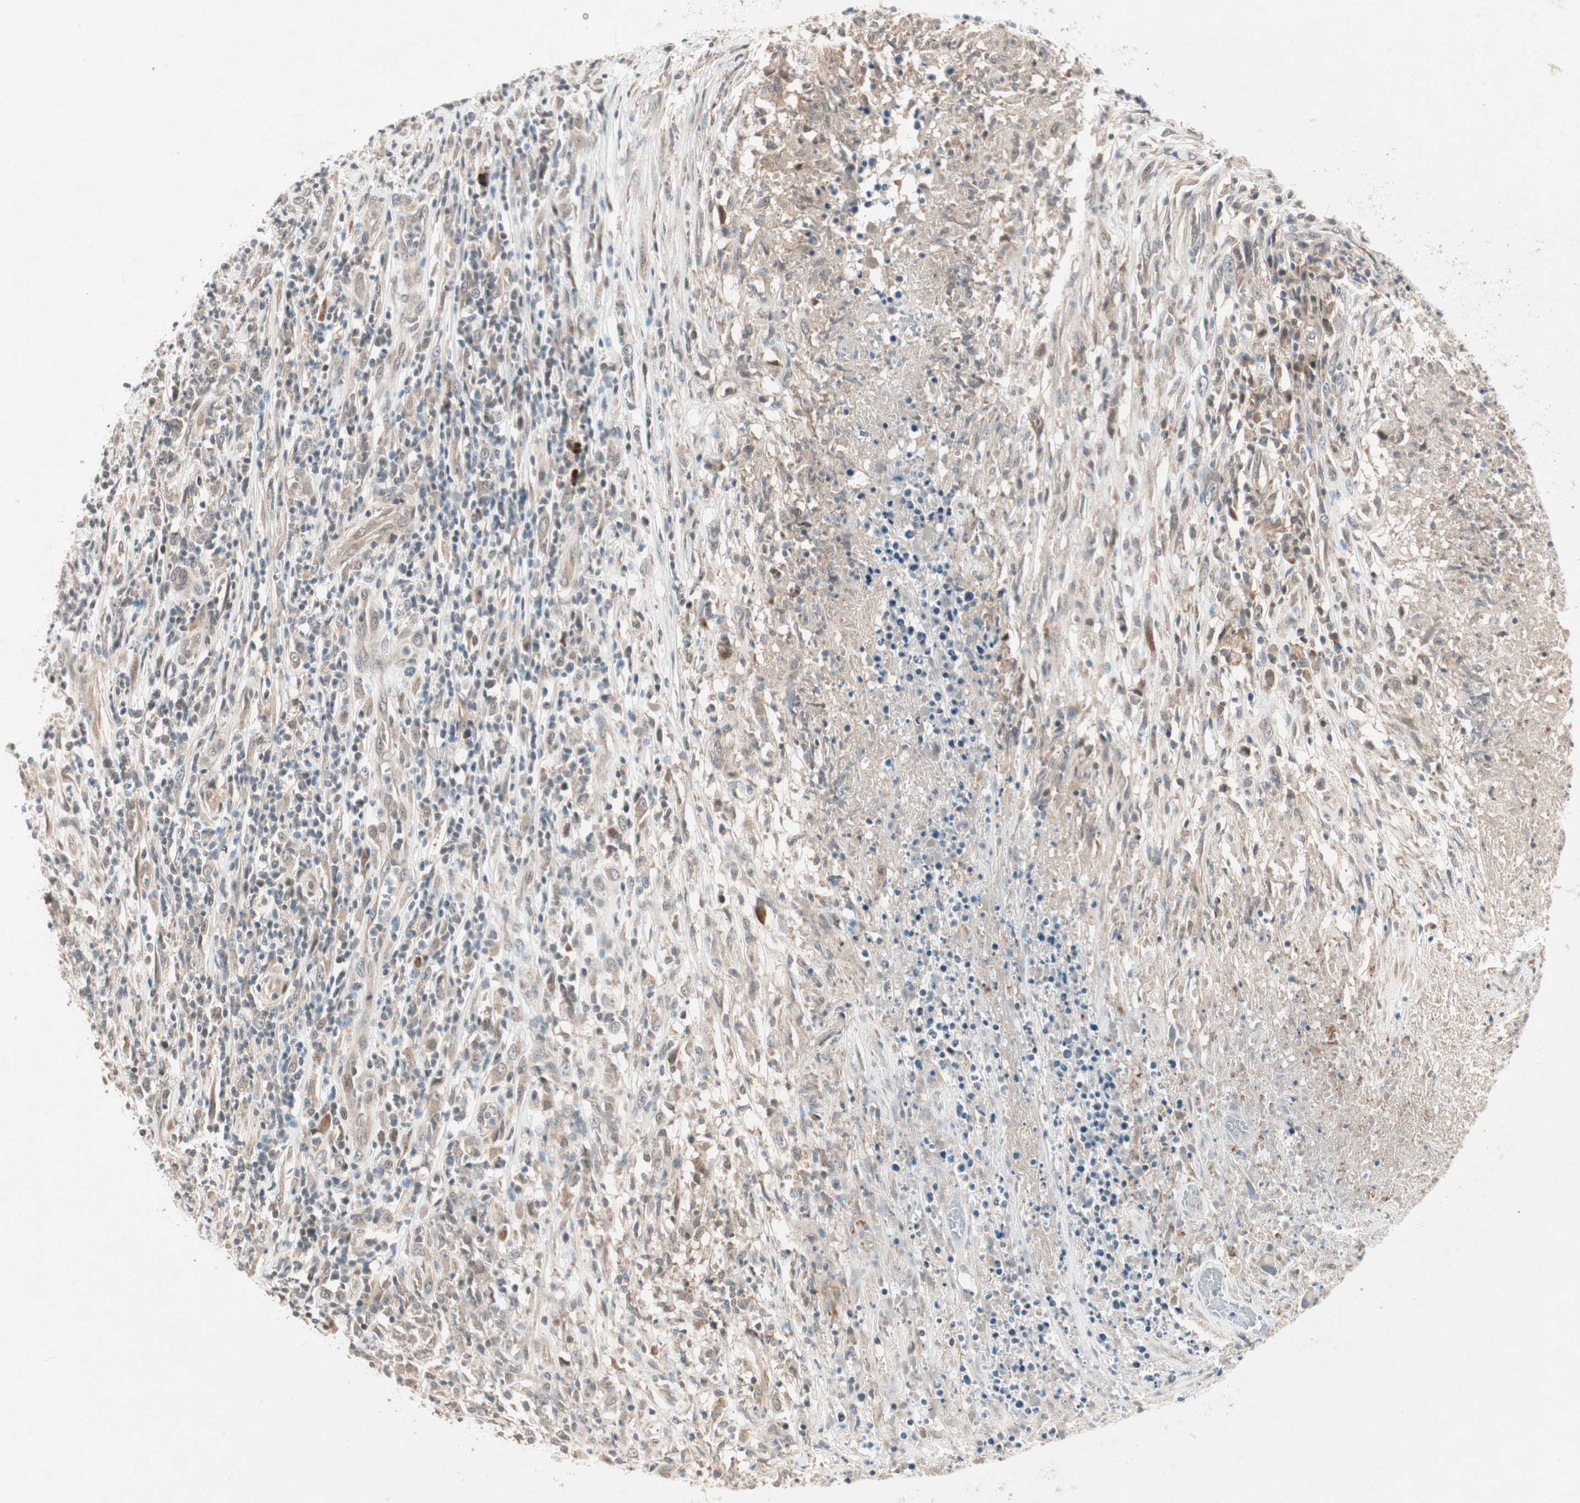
{"staining": {"intensity": "weak", "quantity": ">75%", "location": "cytoplasmic/membranous"}, "tissue": "lymphoma", "cell_type": "Tumor cells", "image_type": "cancer", "snomed": [{"axis": "morphology", "description": "Malignant lymphoma, non-Hodgkin's type, High grade"}, {"axis": "topography", "description": "Lymph node"}], "caption": "Lymphoma stained with DAB IHC shows low levels of weak cytoplasmic/membranous expression in approximately >75% of tumor cells.", "gene": "PGBD1", "patient": {"sex": "female", "age": 84}}